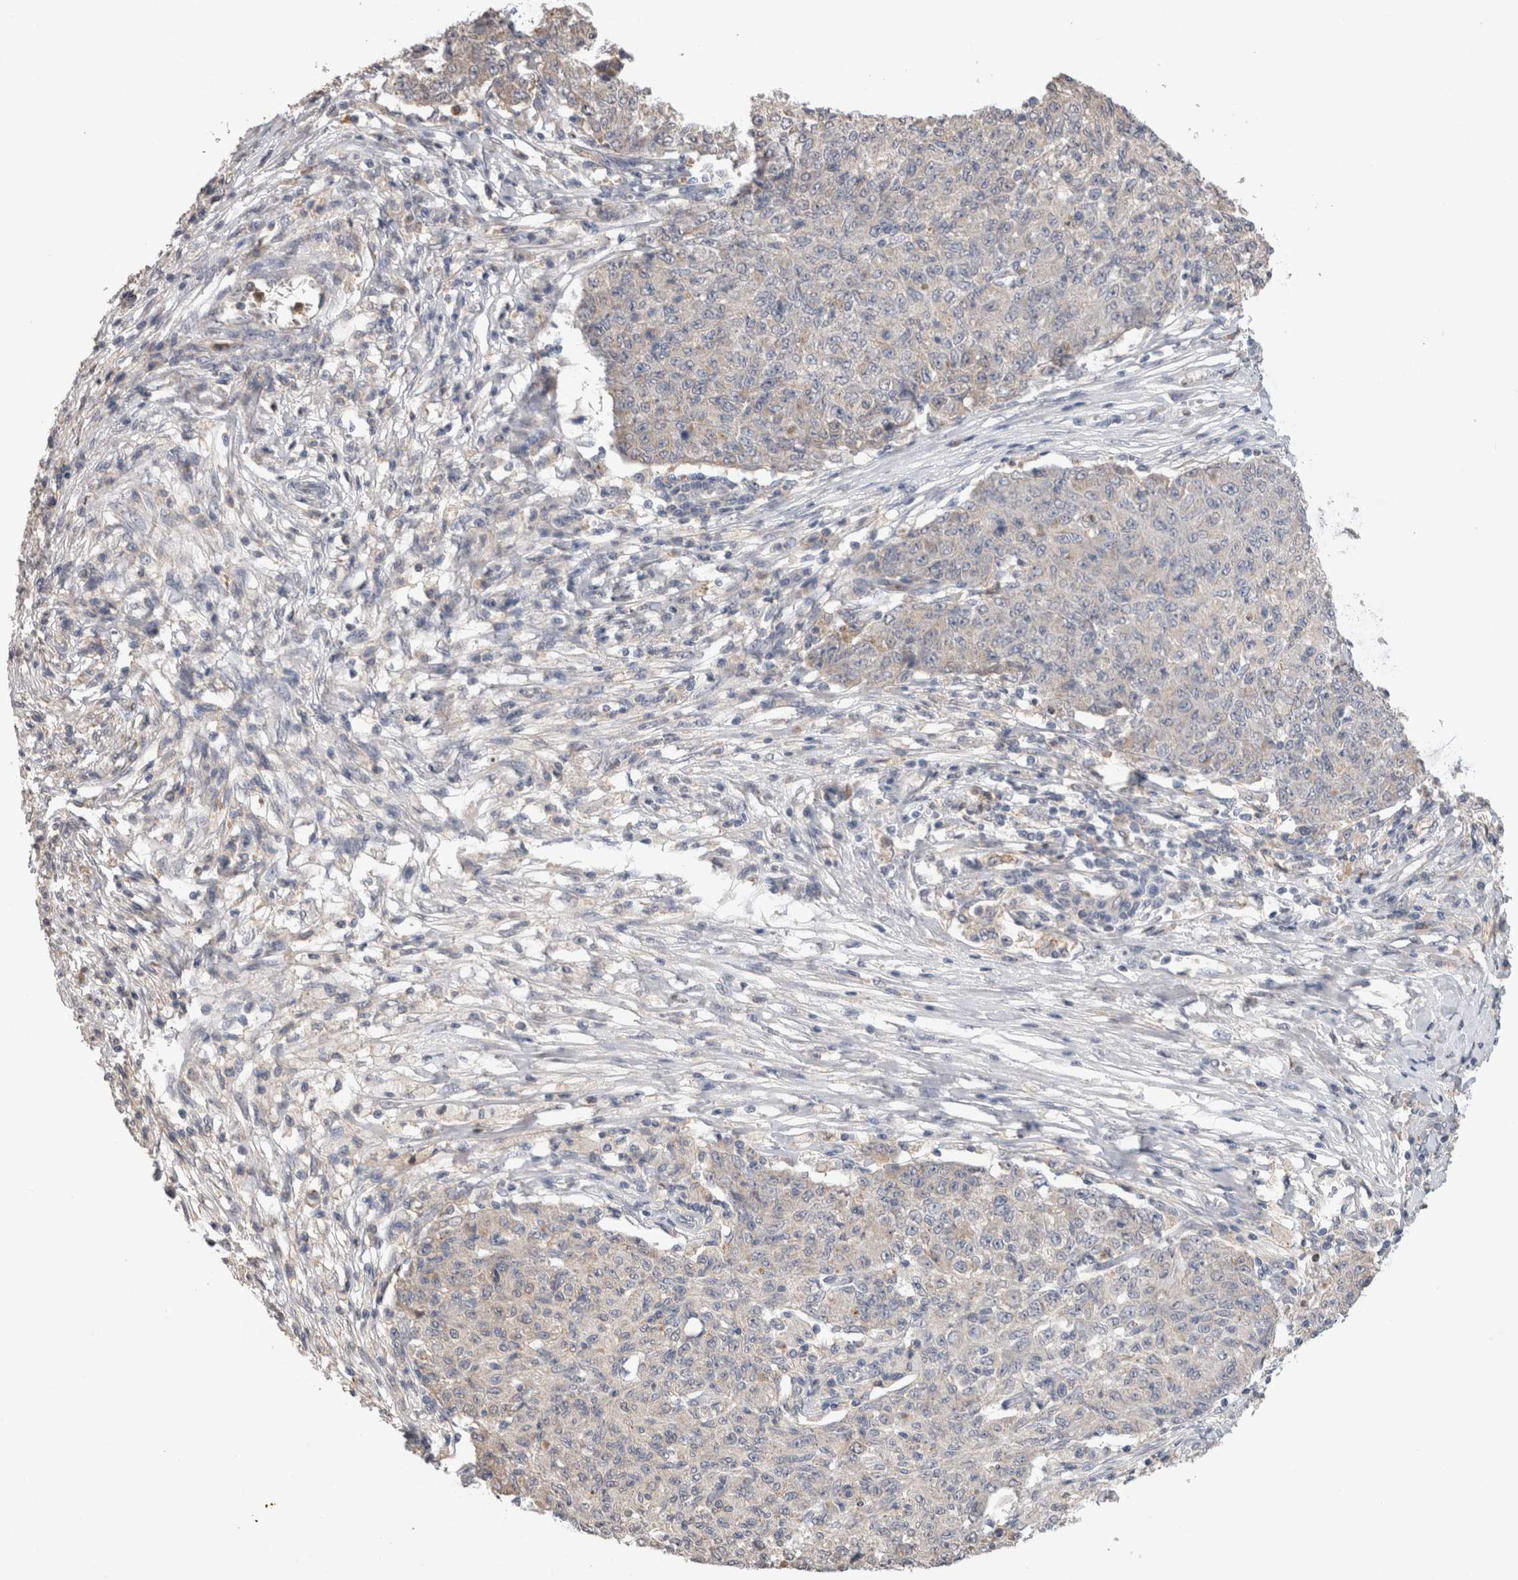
{"staining": {"intensity": "negative", "quantity": "none", "location": "none"}, "tissue": "ovarian cancer", "cell_type": "Tumor cells", "image_type": "cancer", "snomed": [{"axis": "morphology", "description": "Carcinoma, endometroid"}, {"axis": "topography", "description": "Ovary"}], "caption": "High power microscopy image of an immunohistochemistry (IHC) micrograph of ovarian cancer, revealing no significant expression in tumor cells. (Stains: DAB immunohistochemistry (IHC) with hematoxylin counter stain, Microscopy: brightfield microscopy at high magnification).", "gene": "FABP7", "patient": {"sex": "female", "age": 42}}